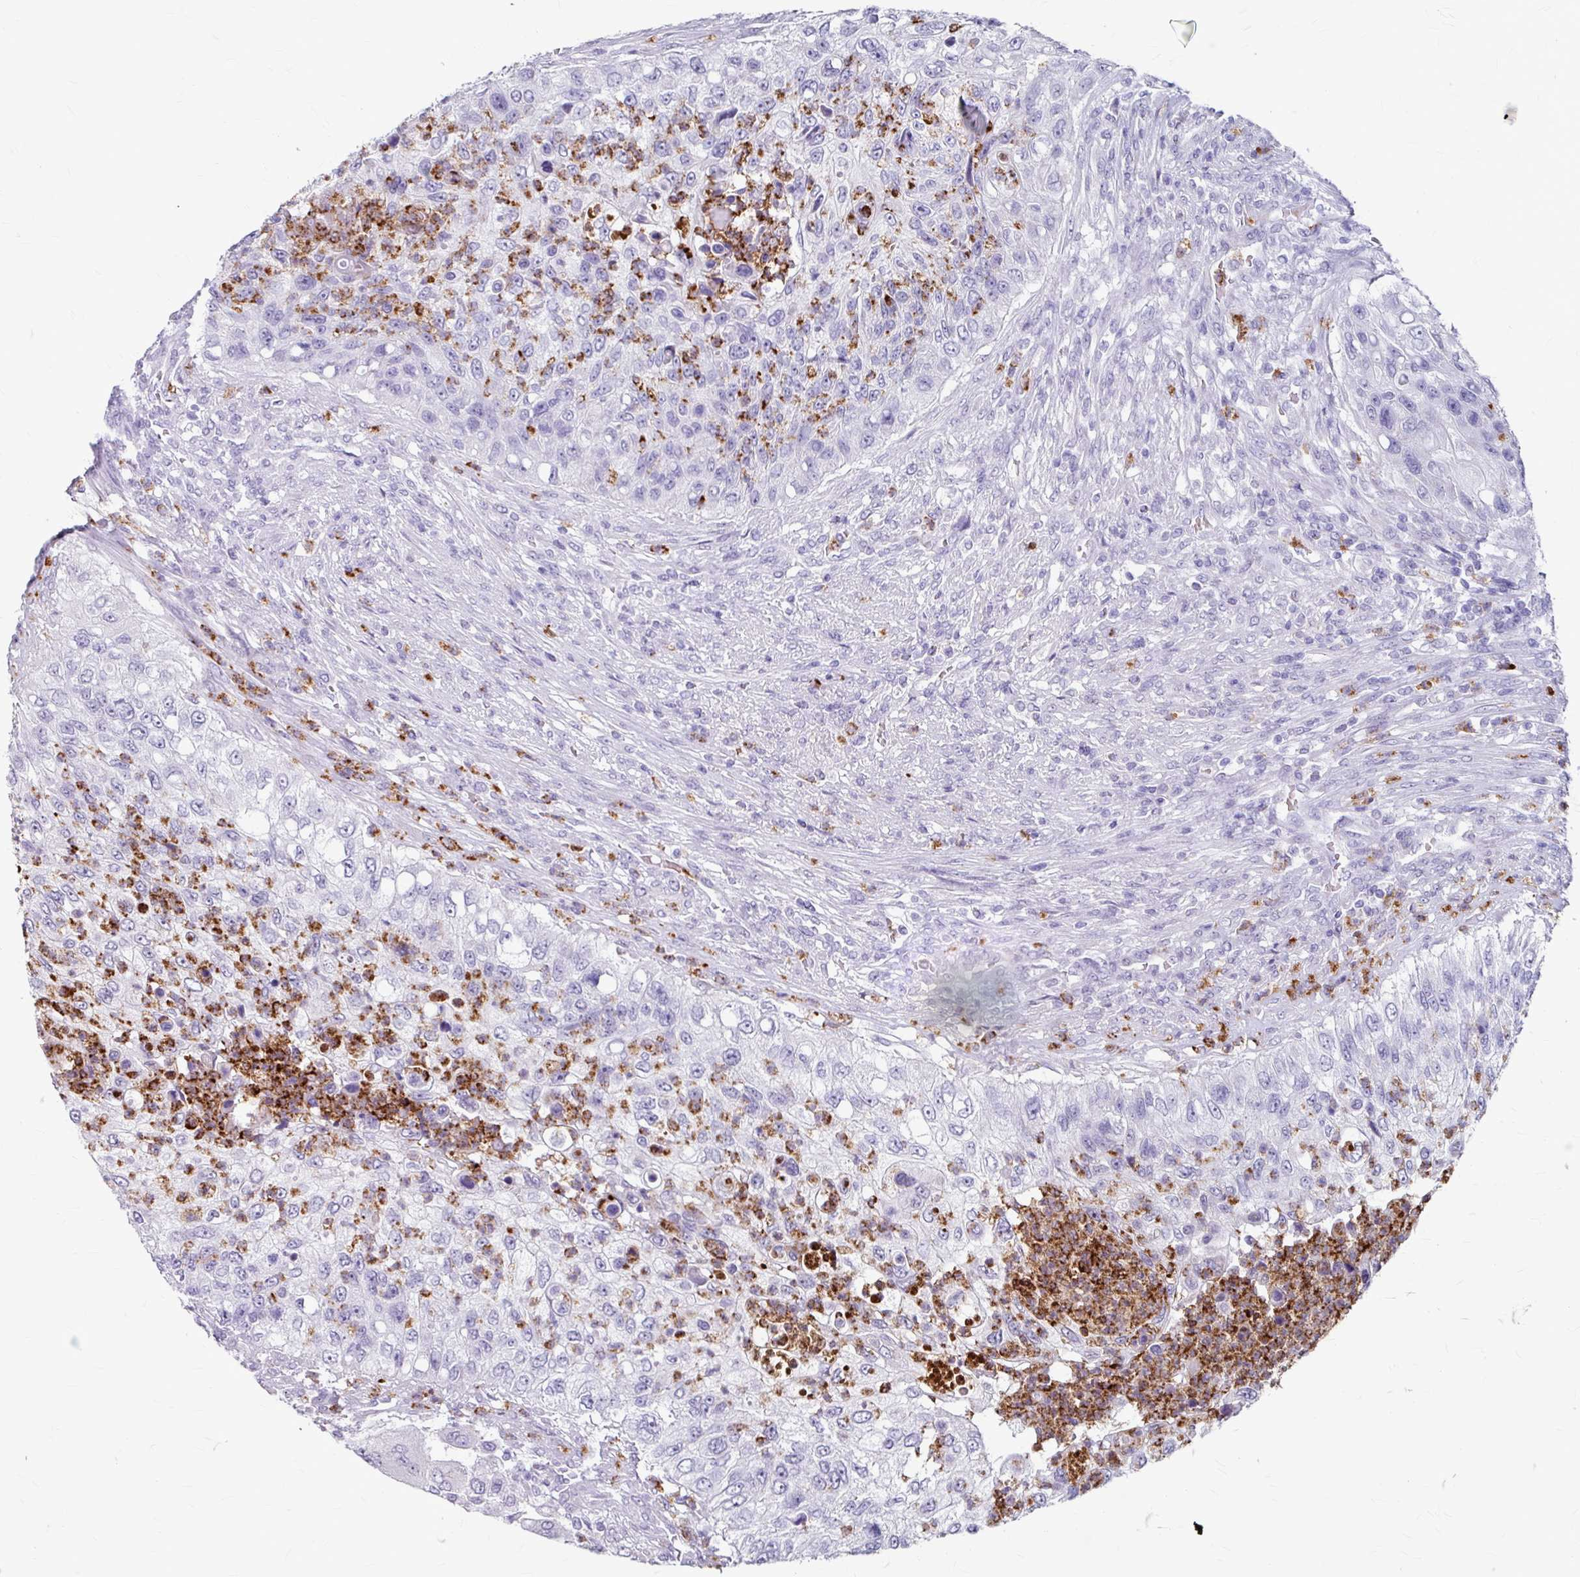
{"staining": {"intensity": "negative", "quantity": "none", "location": "none"}, "tissue": "urothelial cancer", "cell_type": "Tumor cells", "image_type": "cancer", "snomed": [{"axis": "morphology", "description": "Urothelial carcinoma, High grade"}, {"axis": "topography", "description": "Urinary bladder"}], "caption": "Immunohistochemical staining of human high-grade urothelial carcinoma shows no significant staining in tumor cells.", "gene": "ANKRD1", "patient": {"sex": "female", "age": 60}}